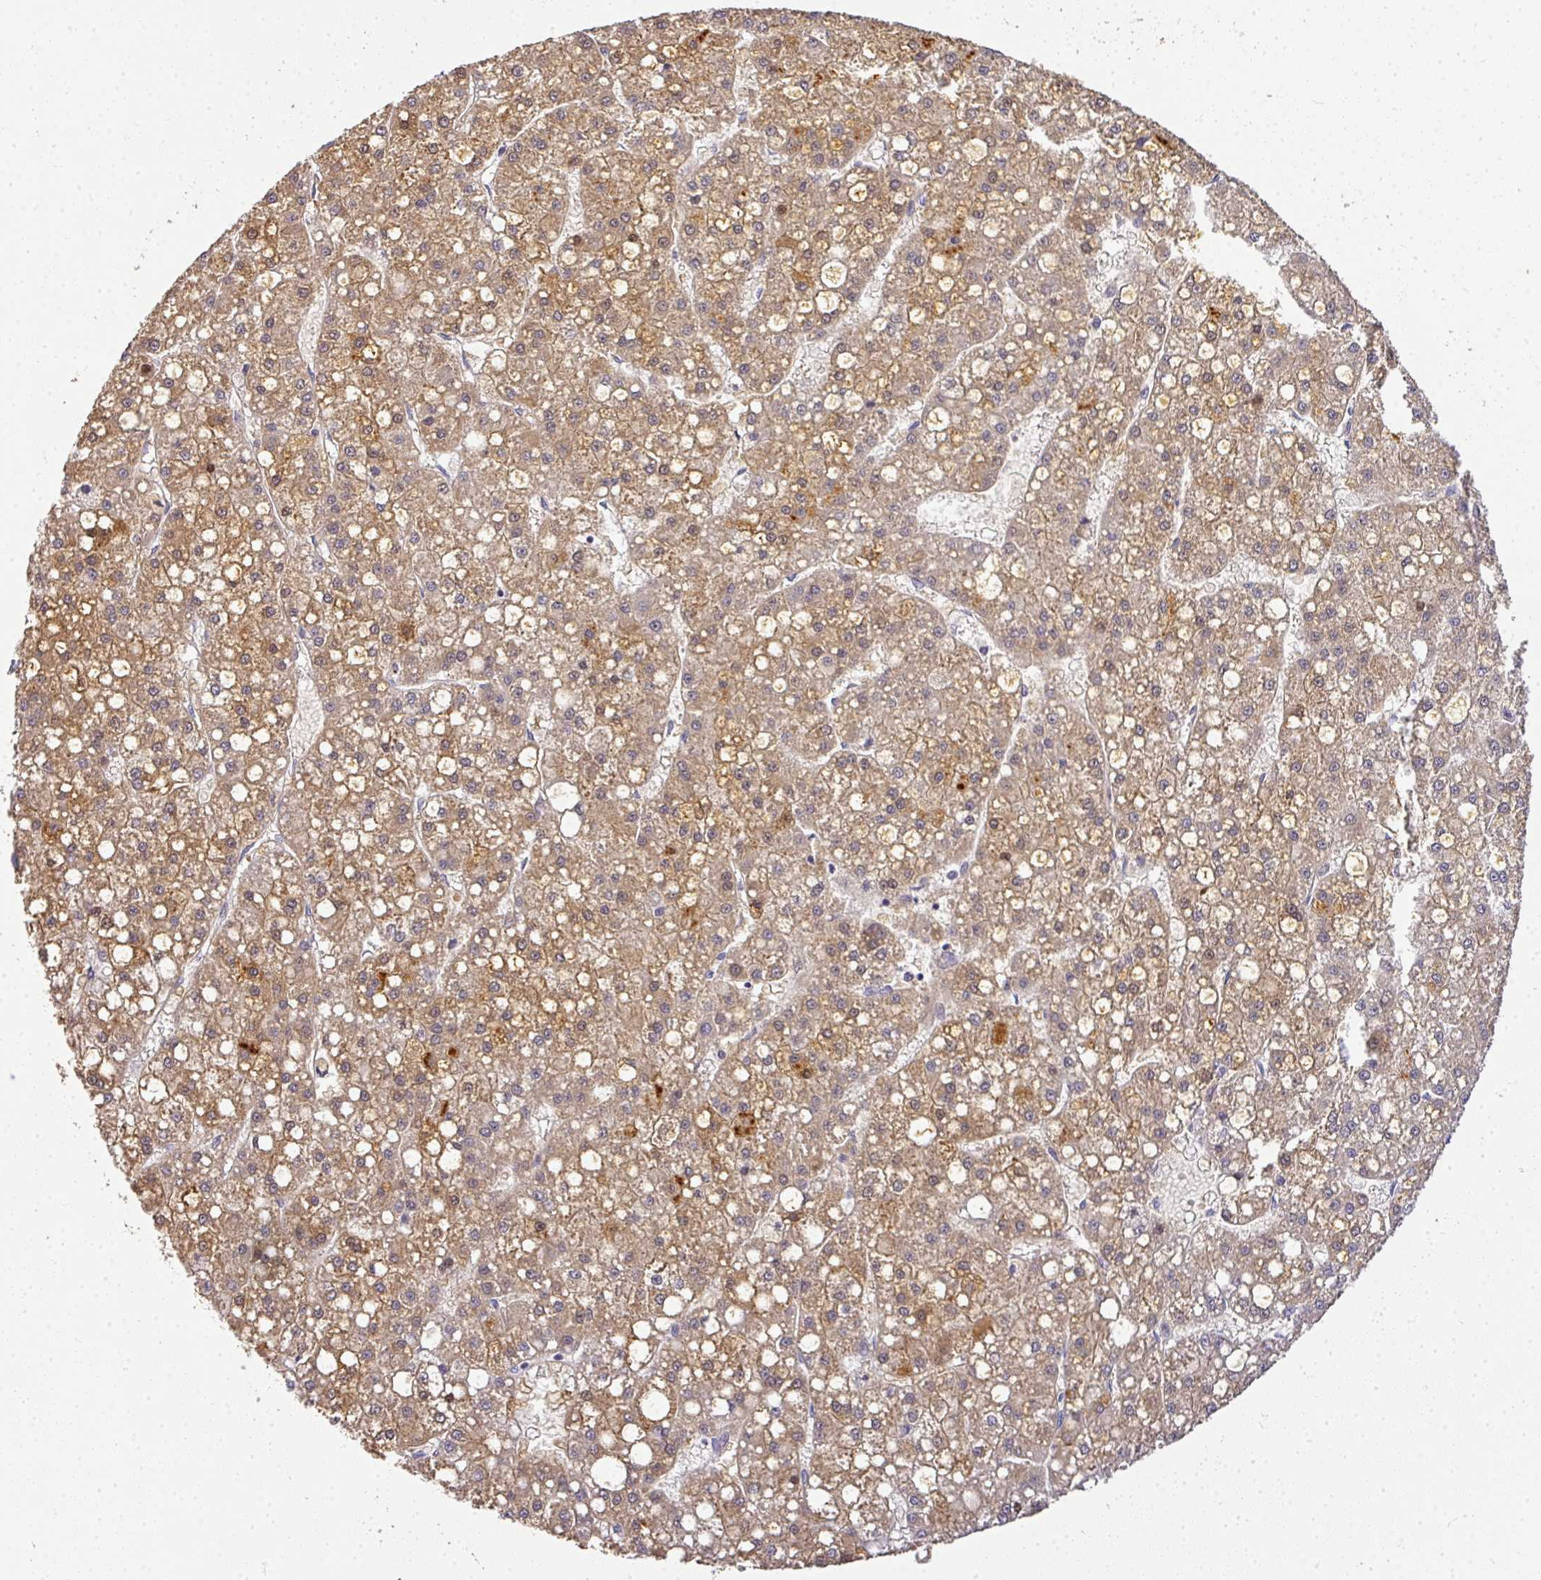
{"staining": {"intensity": "moderate", "quantity": ">75%", "location": "cytoplasmic/membranous"}, "tissue": "liver cancer", "cell_type": "Tumor cells", "image_type": "cancer", "snomed": [{"axis": "morphology", "description": "Carcinoma, Hepatocellular, NOS"}, {"axis": "topography", "description": "Liver"}], "caption": "Immunohistochemistry (IHC) micrograph of liver hepatocellular carcinoma stained for a protein (brown), which displays medium levels of moderate cytoplasmic/membranous positivity in about >75% of tumor cells.", "gene": "ADH5", "patient": {"sex": "male", "age": 67}}